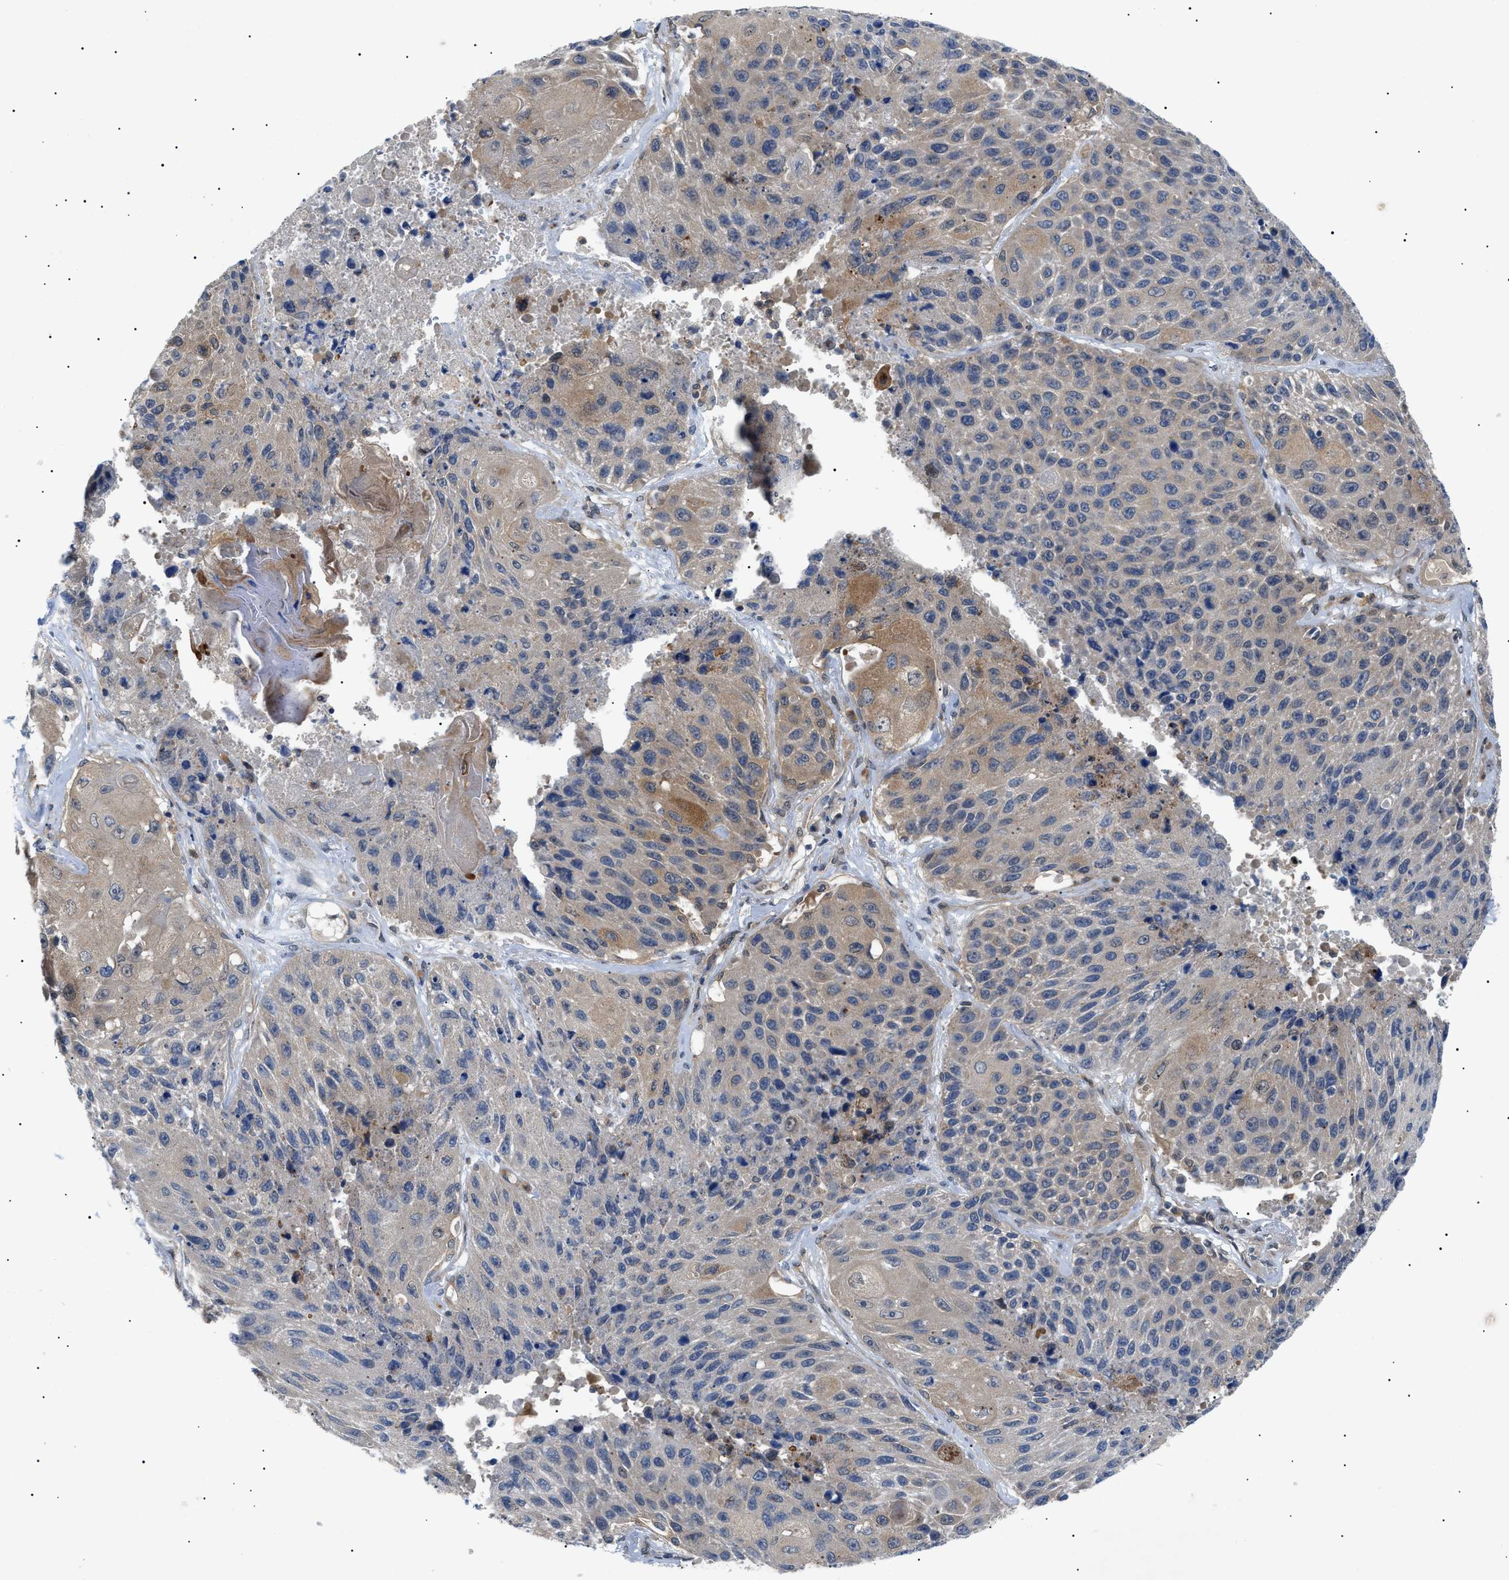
{"staining": {"intensity": "moderate", "quantity": ">75%", "location": "cytoplasmic/membranous"}, "tissue": "lung cancer", "cell_type": "Tumor cells", "image_type": "cancer", "snomed": [{"axis": "morphology", "description": "Squamous cell carcinoma, NOS"}, {"axis": "topography", "description": "Lung"}], "caption": "Immunohistochemistry micrograph of neoplastic tissue: human lung squamous cell carcinoma stained using IHC reveals medium levels of moderate protein expression localized specifically in the cytoplasmic/membranous of tumor cells, appearing as a cytoplasmic/membranous brown color.", "gene": "RIPK1", "patient": {"sex": "male", "age": 61}}